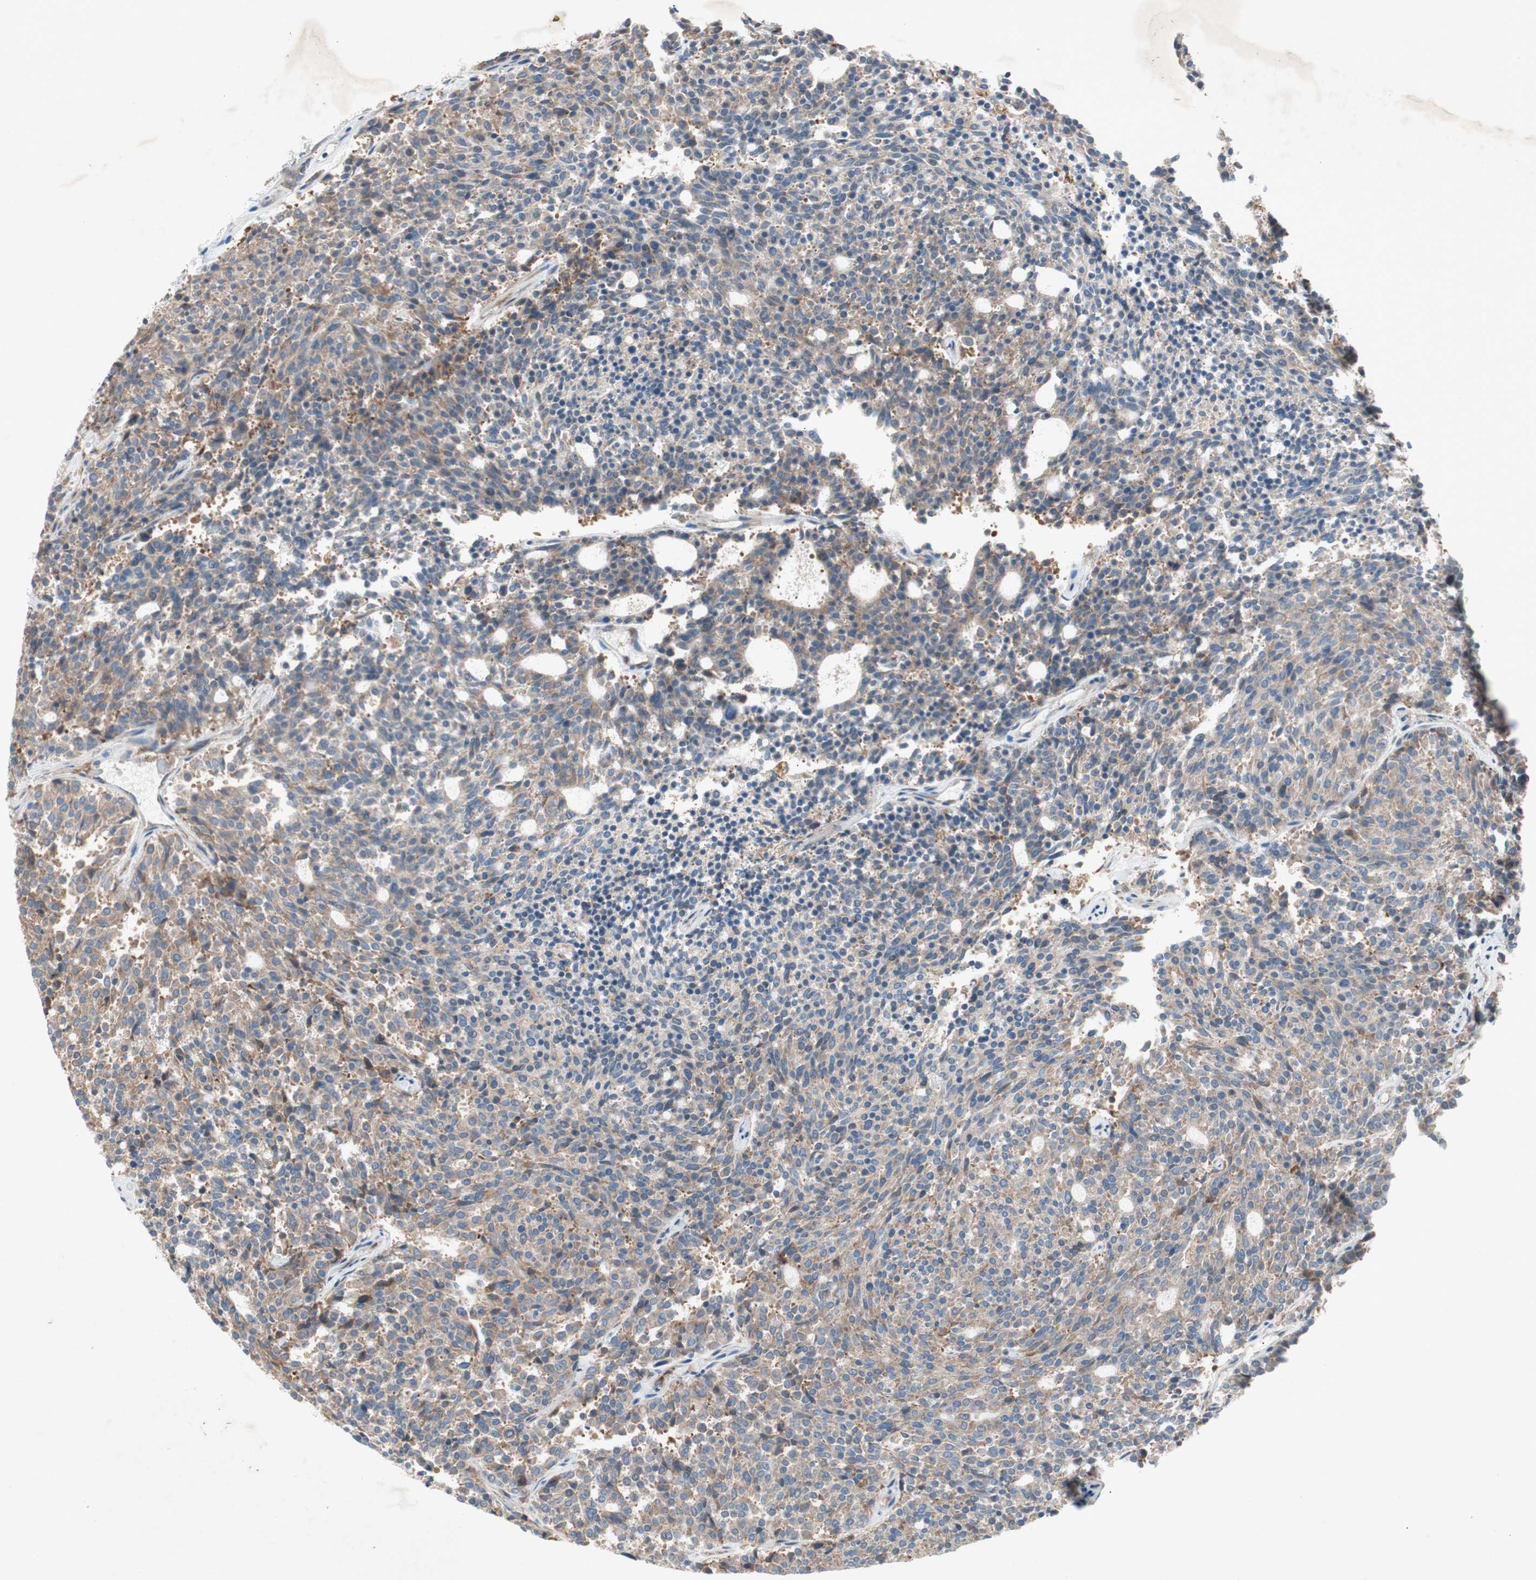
{"staining": {"intensity": "moderate", "quantity": ">75%", "location": "cytoplasmic/membranous"}, "tissue": "carcinoid", "cell_type": "Tumor cells", "image_type": "cancer", "snomed": [{"axis": "morphology", "description": "Carcinoid, malignant, NOS"}, {"axis": "topography", "description": "Pancreas"}], "caption": "Immunohistochemical staining of carcinoid demonstrates medium levels of moderate cytoplasmic/membranous expression in about >75% of tumor cells. (DAB = brown stain, brightfield microscopy at high magnification).", "gene": "RPL23", "patient": {"sex": "female", "age": 54}}